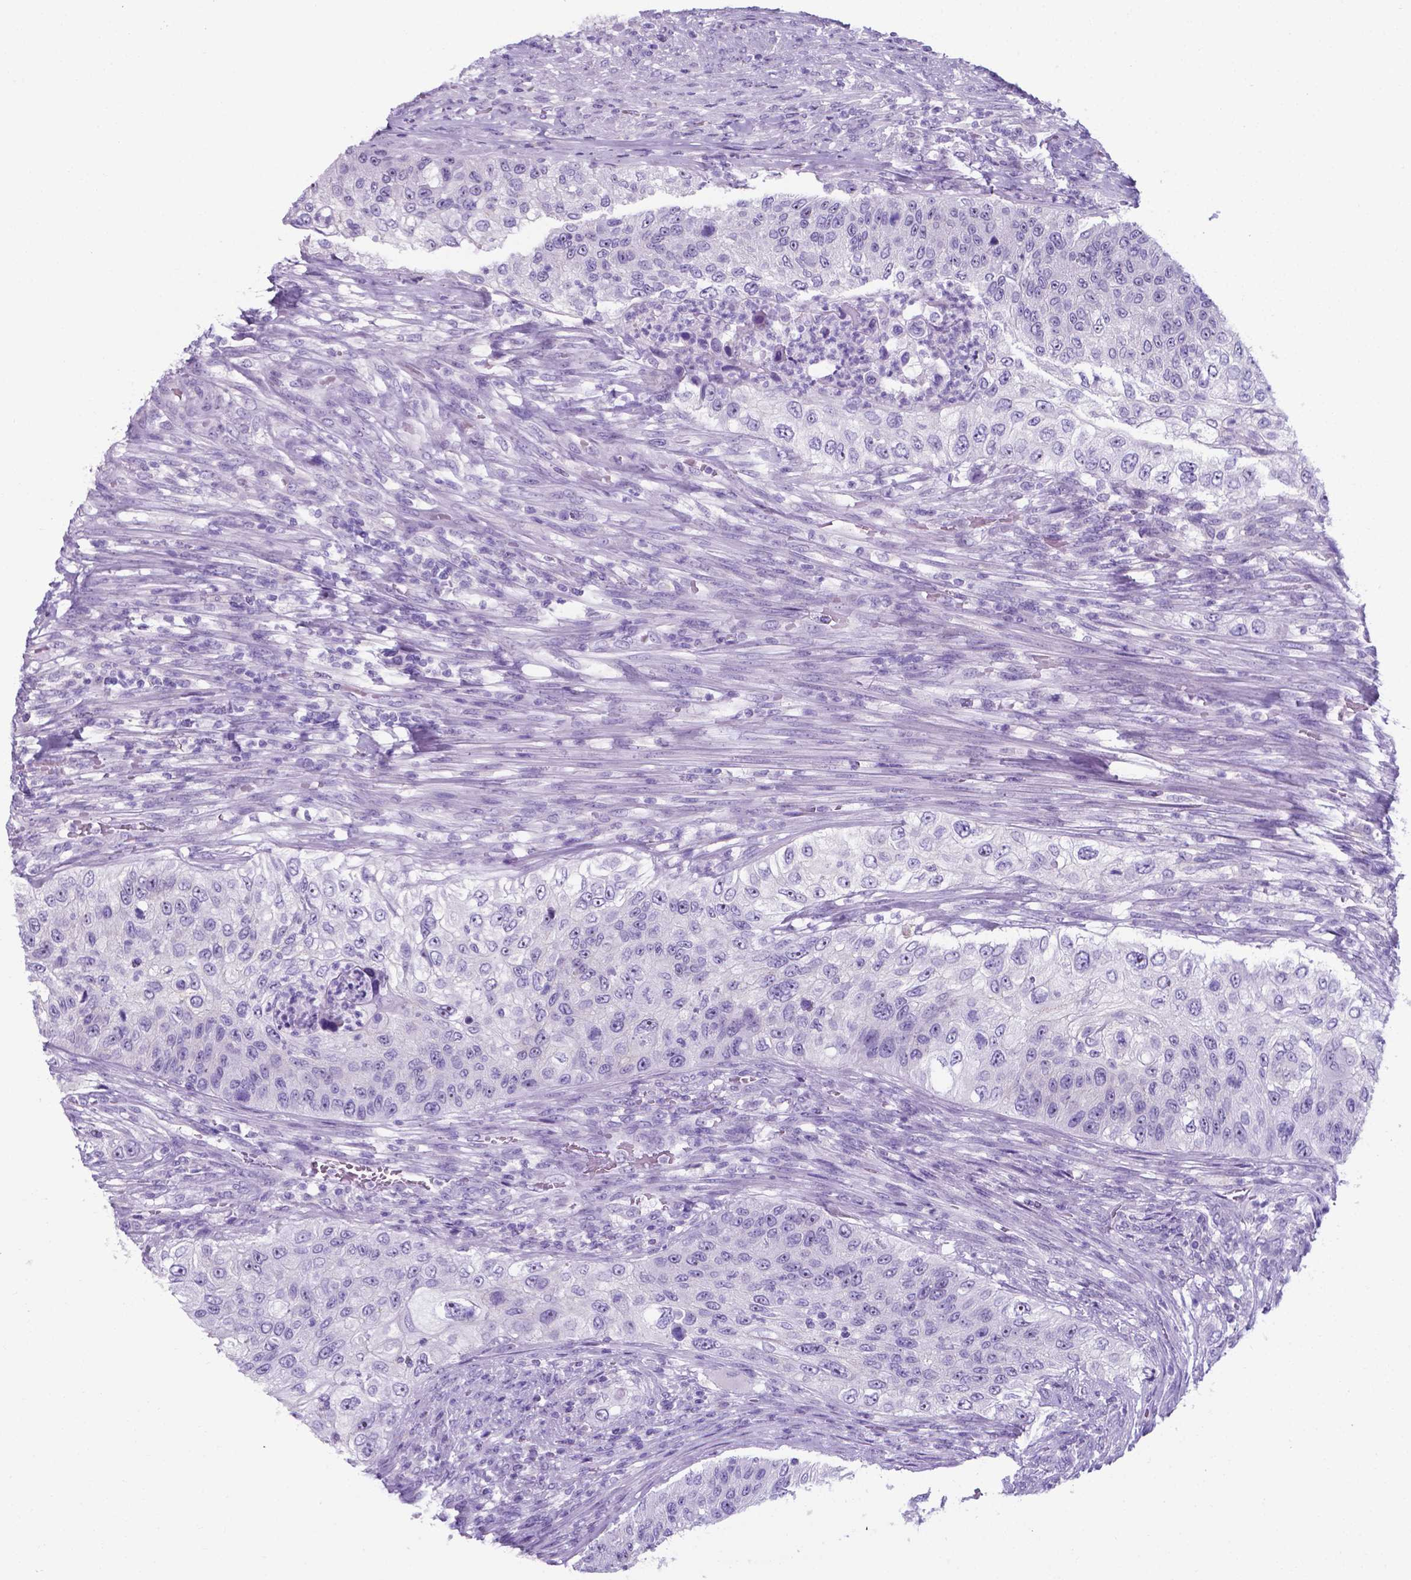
{"staining": {"intensity": "negative", "quantity": "none", "location": "none"}, "tissue": "urothelial cancer", "cell_type": "Tumor cells", "image_type": "cancer", "snomed": [{"axis": "morphology", "description": "Urothelial carcinoma, High grade"}, {"axis": "topography", "description": "Urinary bladder"}], "caption": "The image exhibits no staining of tumor cells in urothelial carcinoma (high-grade).", "gene": "AP5B1", "patient": {"sex": "female", "age": 60}}